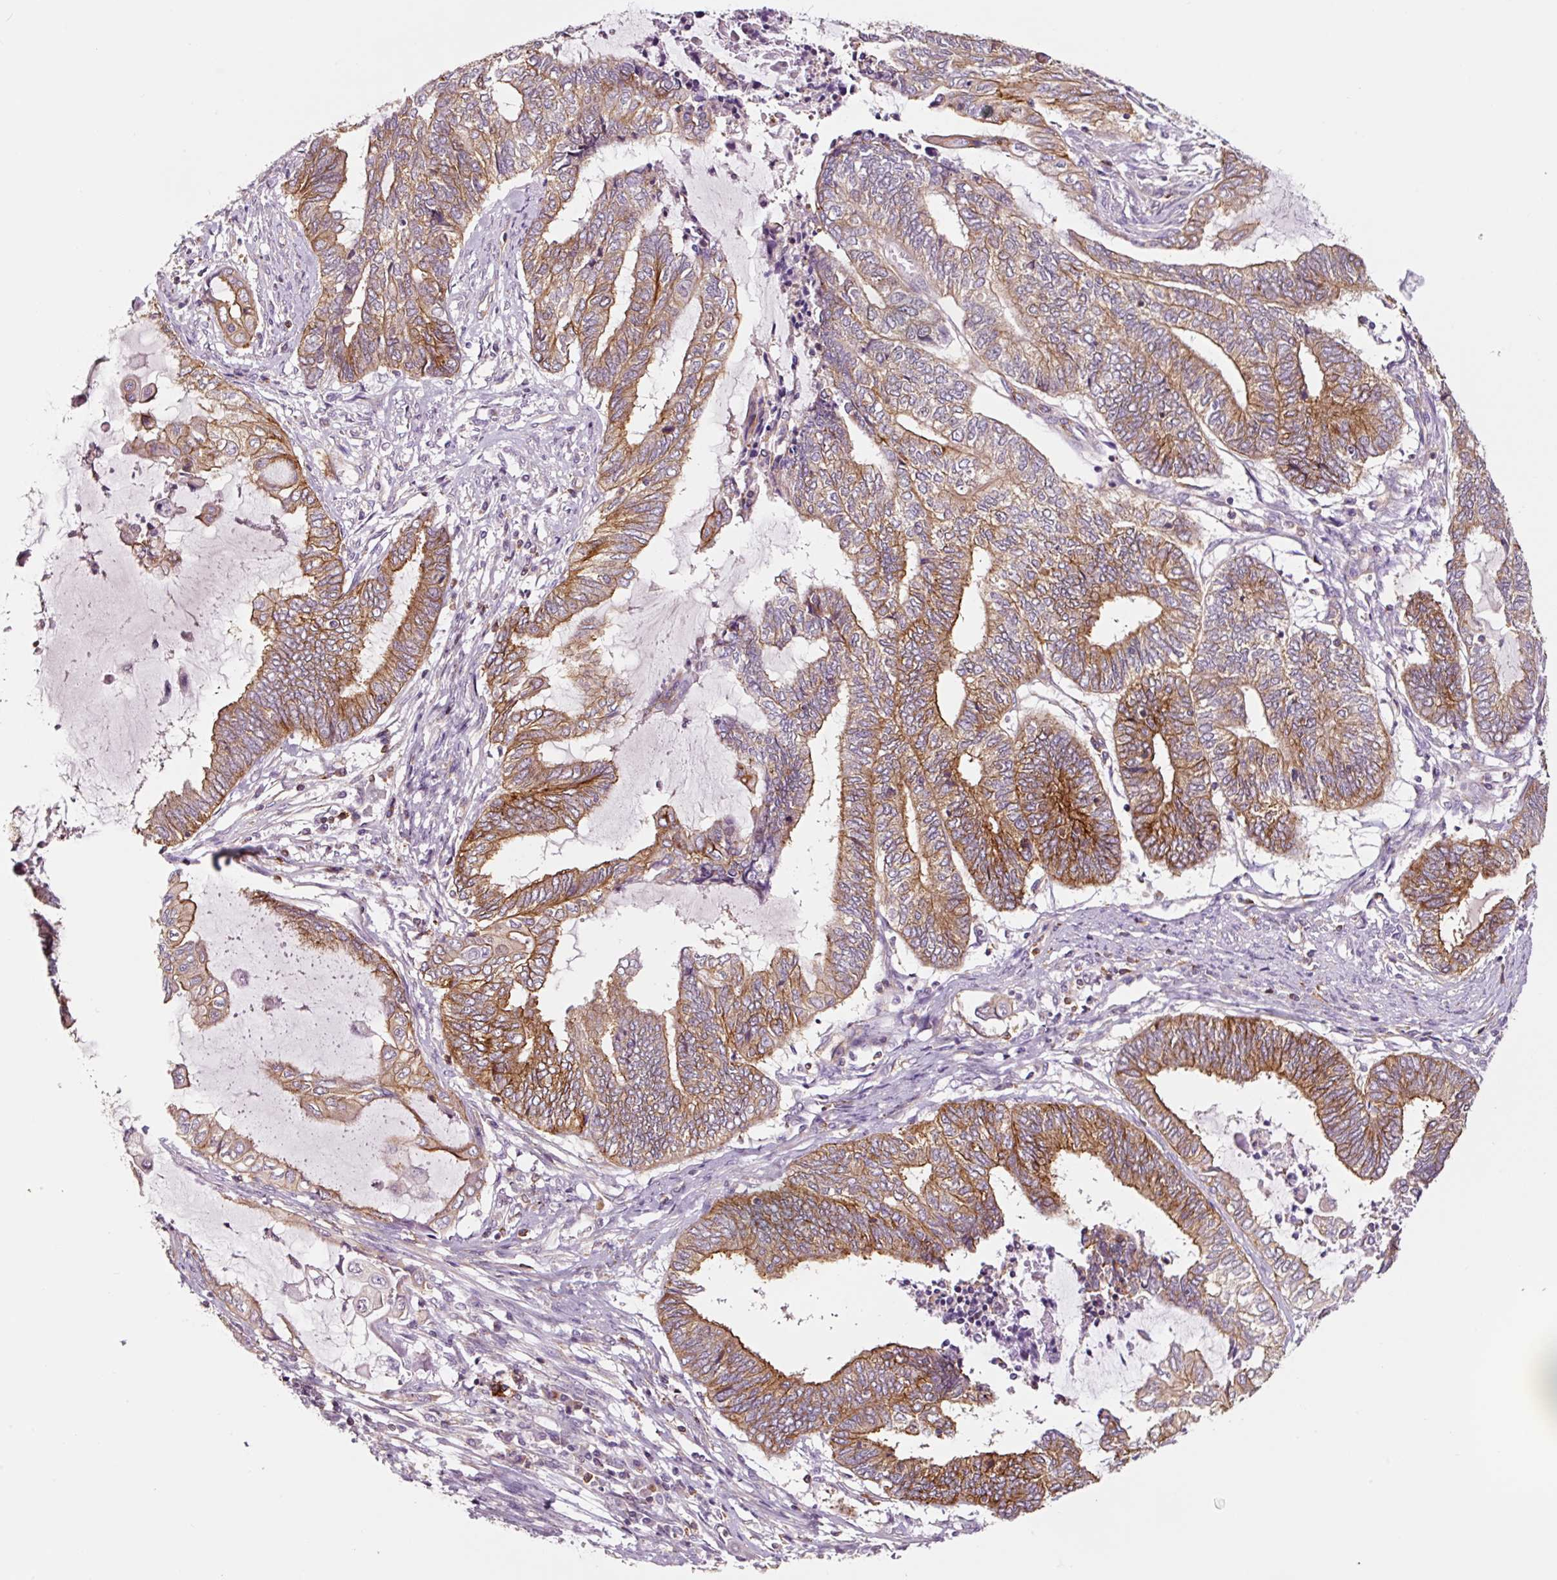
{"staining": {"intensity": "moderate", "quantity": ">75%", "location": "cytoplasmic/membranous"}, "tissue": "endometrial cancer", "cell_type": "Tumor cells", "image_type": "cancer", "snomed": [{"axis": "morphology", "description": "Adenocarcinoma, NOS"}, {"axis": "topography", "description": "Uterus"}, {"axis": "topography", "description": "Endometrium"}], "caption": "Adenocarcinoma (endometrial) stained with a brown dye shows moderate cytoplasmic/membranous positive staining in about >75% of tumor cells.", "gene": "ADD3", "patient": {"sex": "female", "age": 70}}